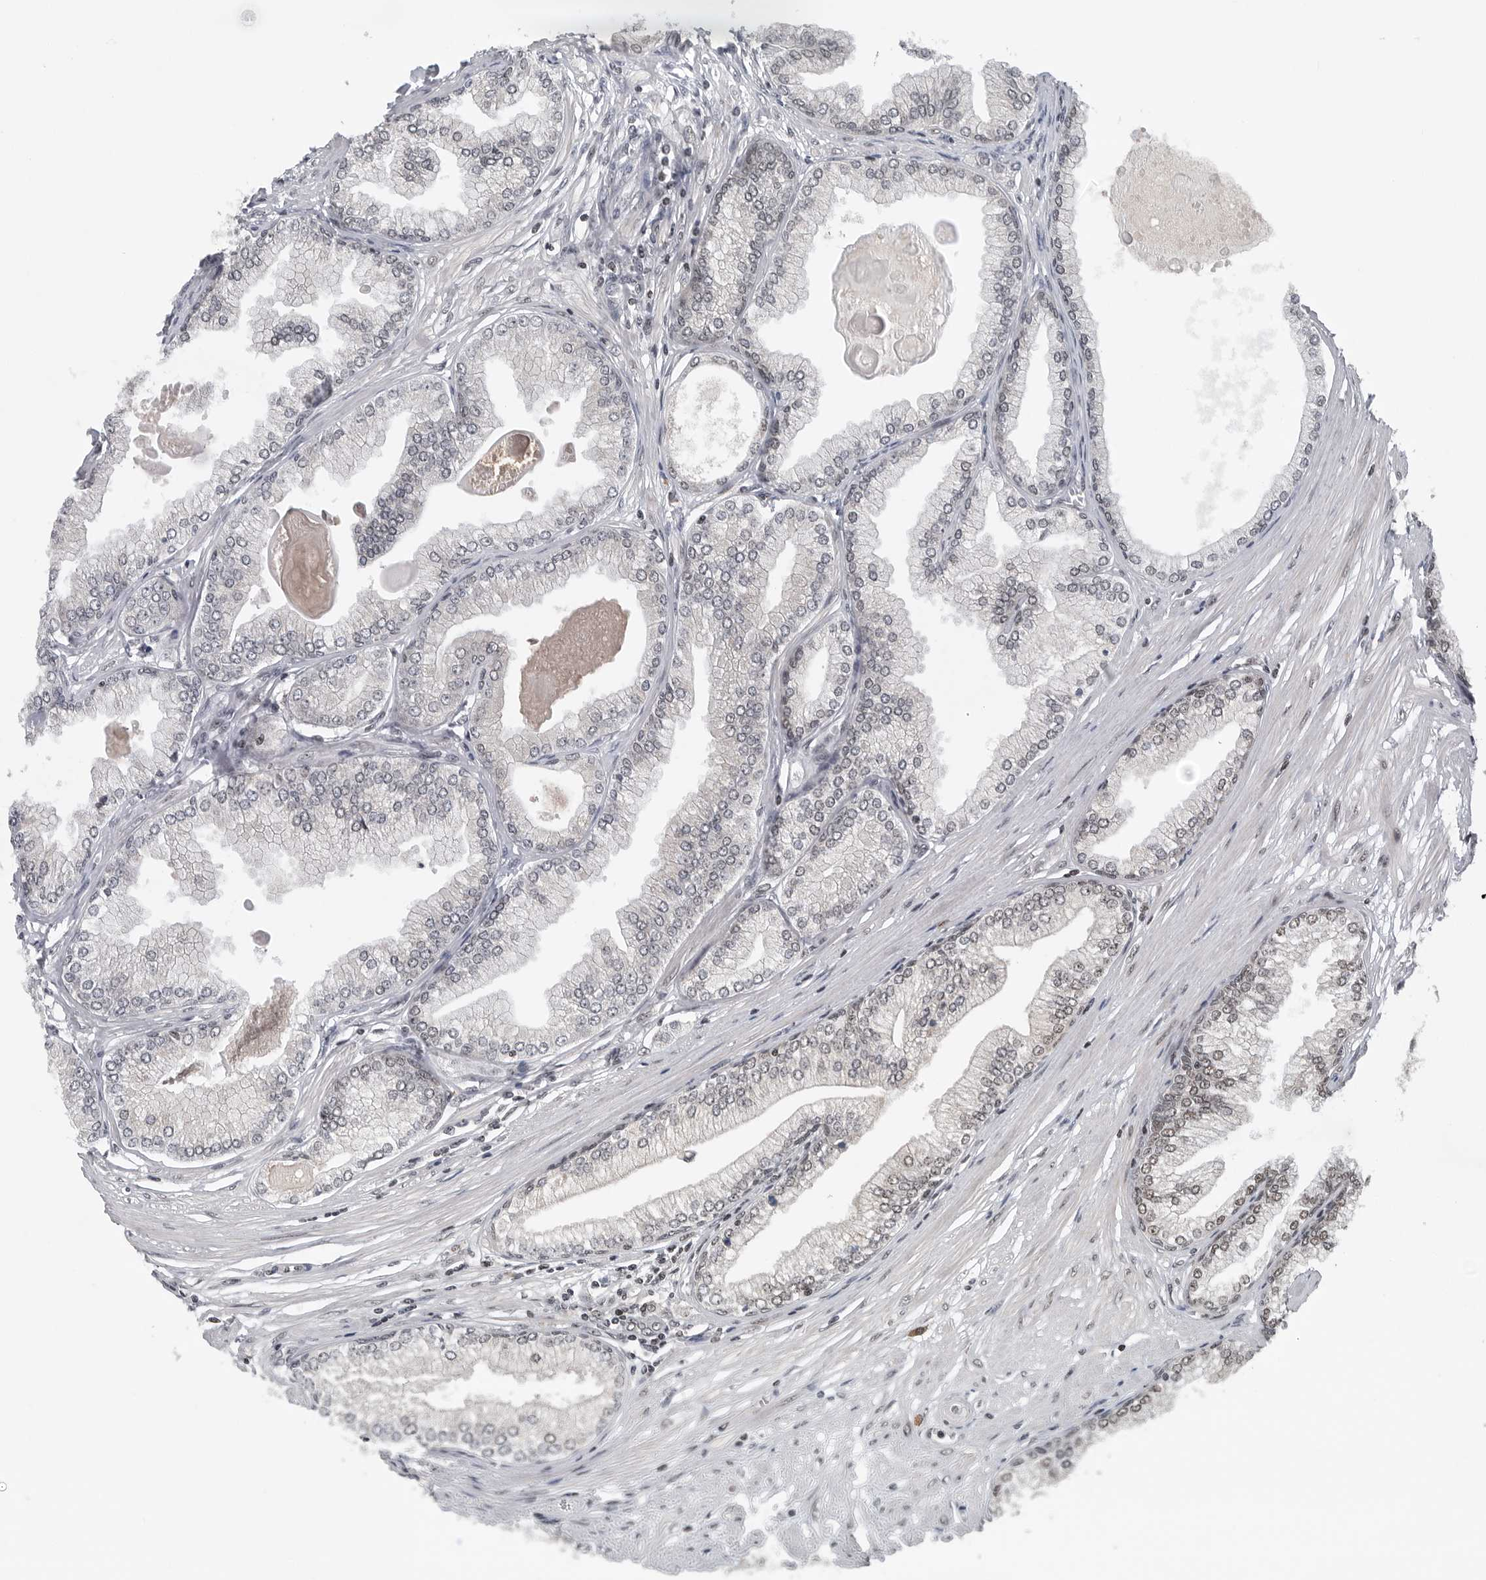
{"staining": {"intensity": "weak", "quantity": "<25%", "location": "nuclear"}, "tissue": "prostate cancer", "cell_type": "Tumor cells", "image_type": "cancer", "snomed": [{"axis": "morphology", "description": "Adenocarcinoma, Low grade"}, {"axis": "topography", "description": "Prostate"}], "caption": "This is an immunohistochemistry (IHC) photomicrograph of human adenocarcinoma (low-grade) (prostate). There is no staining in tumor cells.", "gene": "SENP7", "patient": {"sex": "male", "age": 52}}